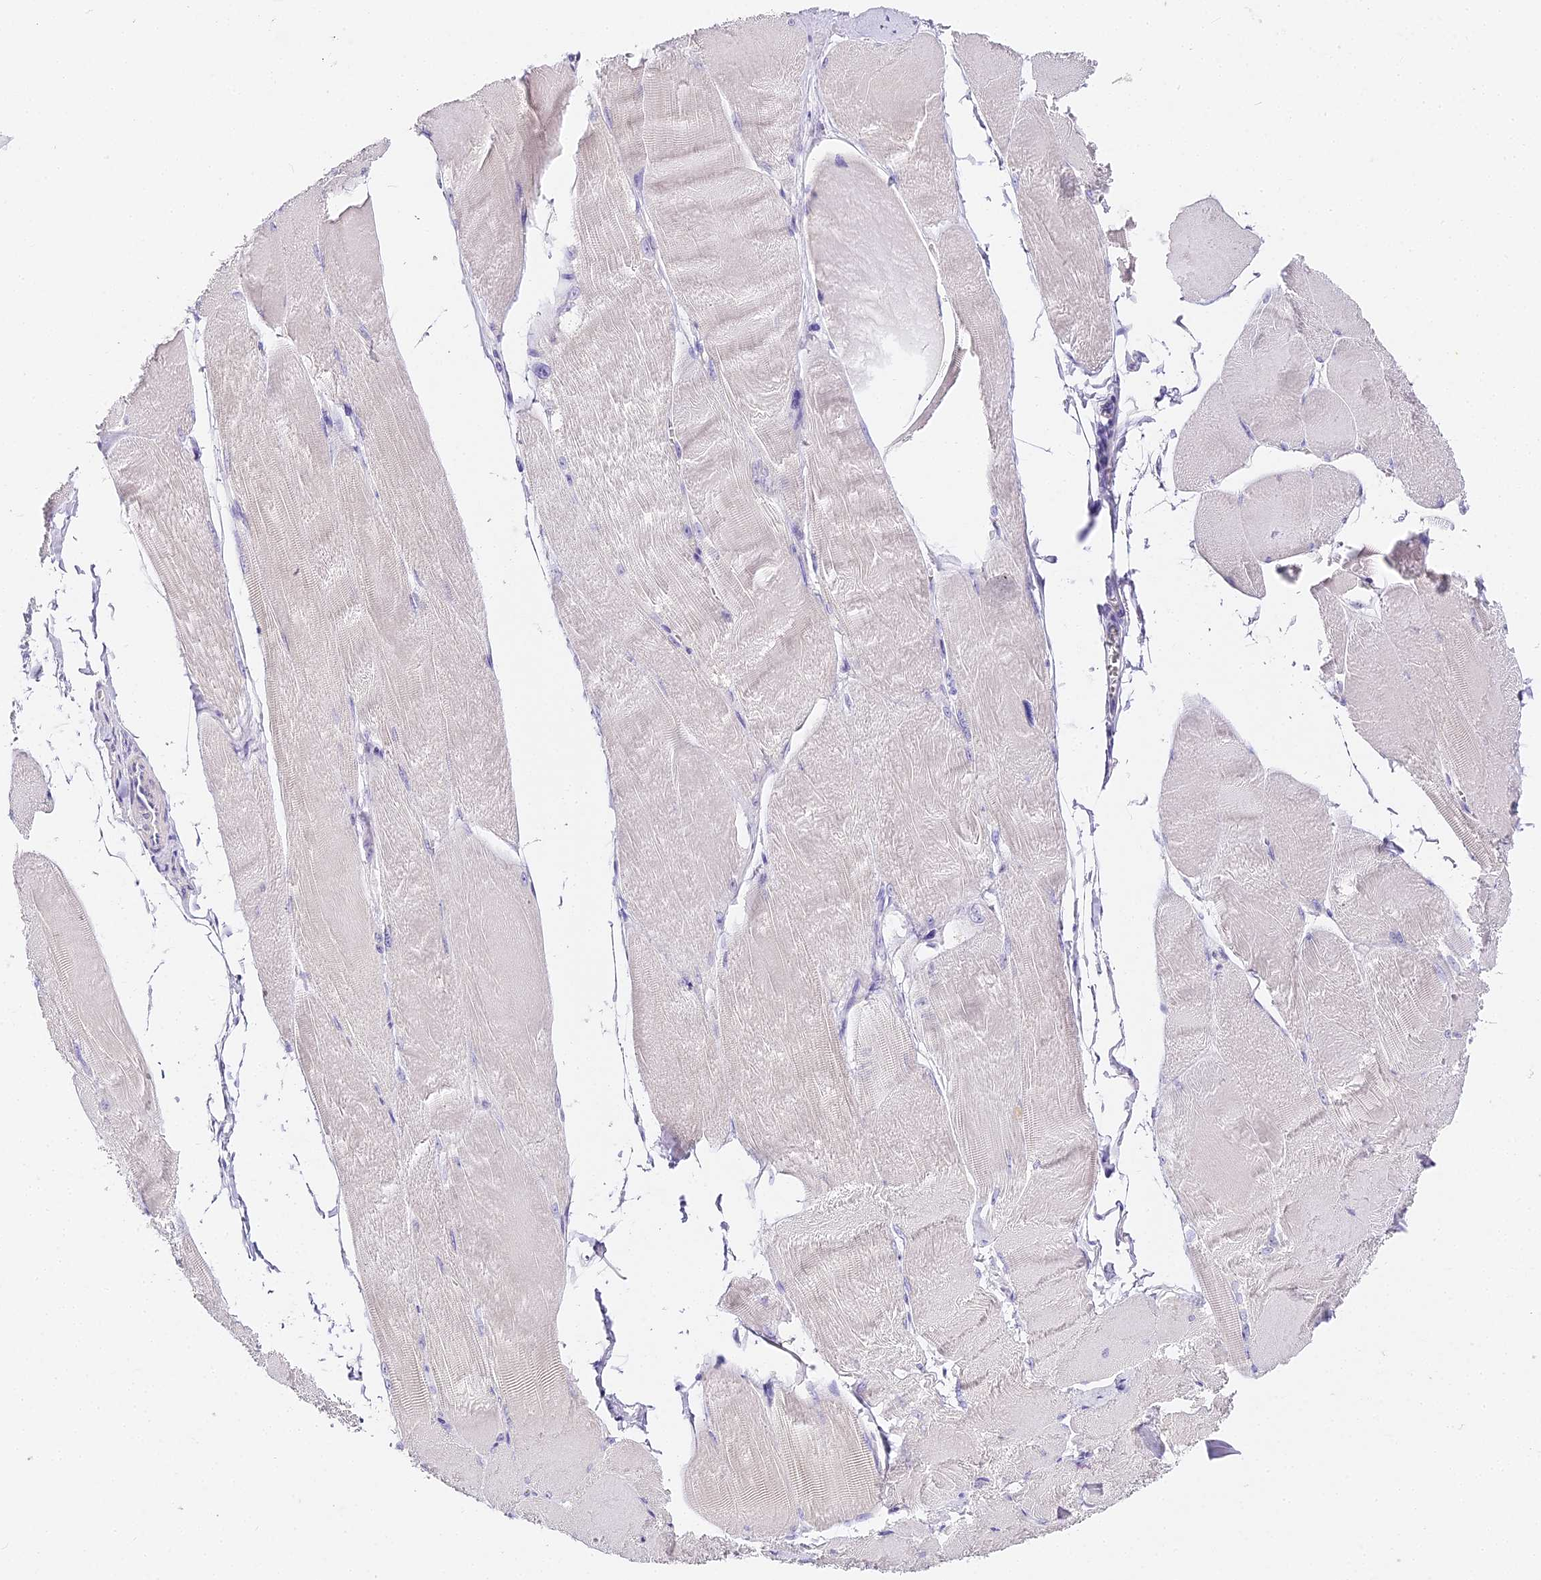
{"staining": {"intensity": "negative", "quantity": "none", "location": "none"}, "tissue": "skeletal muscle", "cell_type": "Myocytes", "image_type": "normal", "snomed": [{"axis": "morphology", "description": "Normal tissue, NOS"}, {"axis": "morphology", "description": "Basal cell carcinoma"}, {"axis": "topography", "description": "Skeletal muscle"}], "caption": "This is a histopathology image of IHC staining of benign skeletal muscle, which shows no expression in myocytes.", "gene": "ABHD14A", "patient": {"sex": "female", "age": 64}}